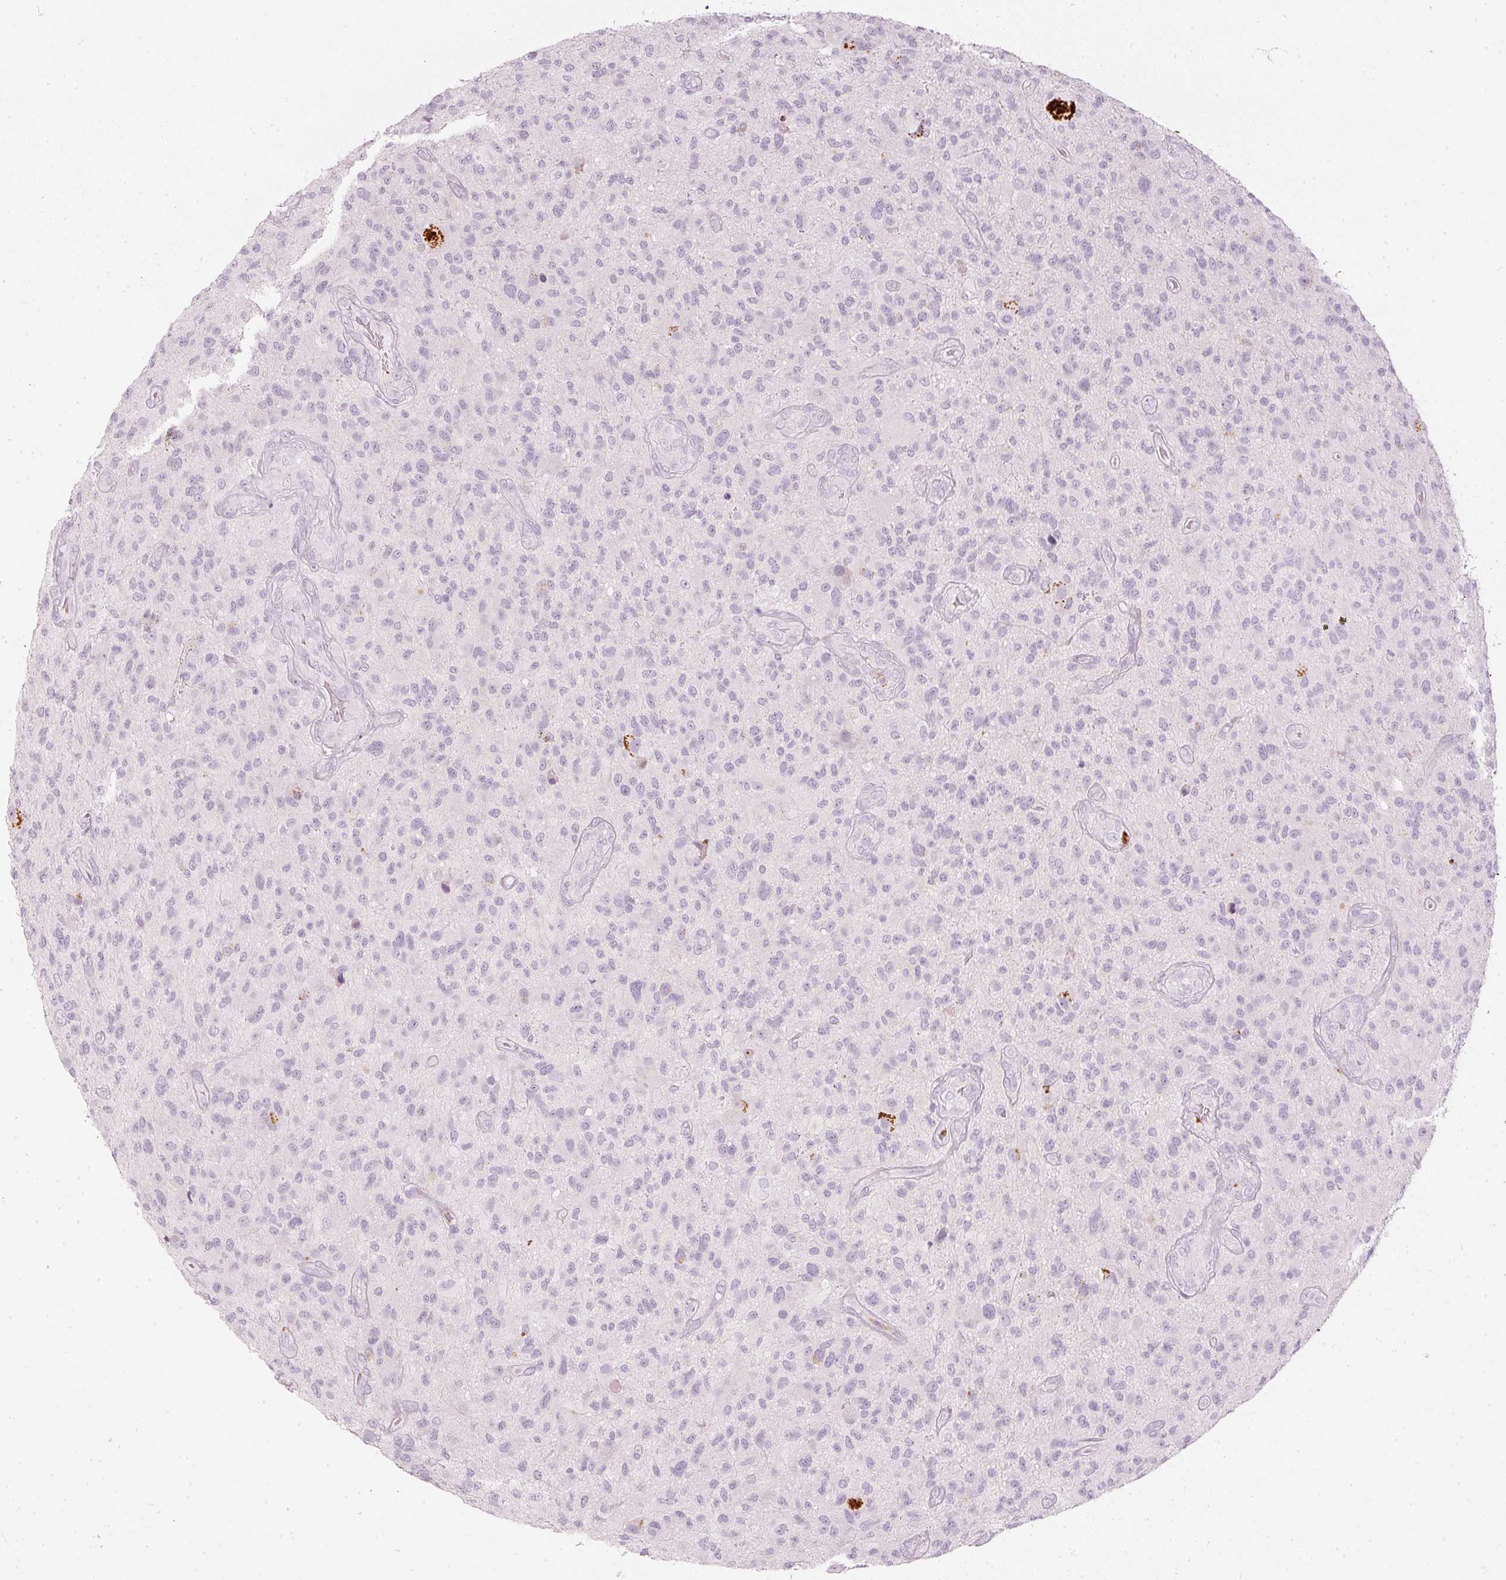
{"staining": {"intensity": "negative", "quantity": "none", "location": "none"}, "tissue": "glioma", "cell_type": "Tumor cells", "image_type": "cancer", "snomed": [{"axis": "morphology", "description": "Glioma, malignant, High grade"}, {"axis": "topography", "description": "Brain"}], "caption": "Immunohistochemistry micrograph of human glioma stained for a protein (brown), which displays no expression in tumor cells.", "gene": "LECT2", "patient": {"sex": "male", "age": 47}}